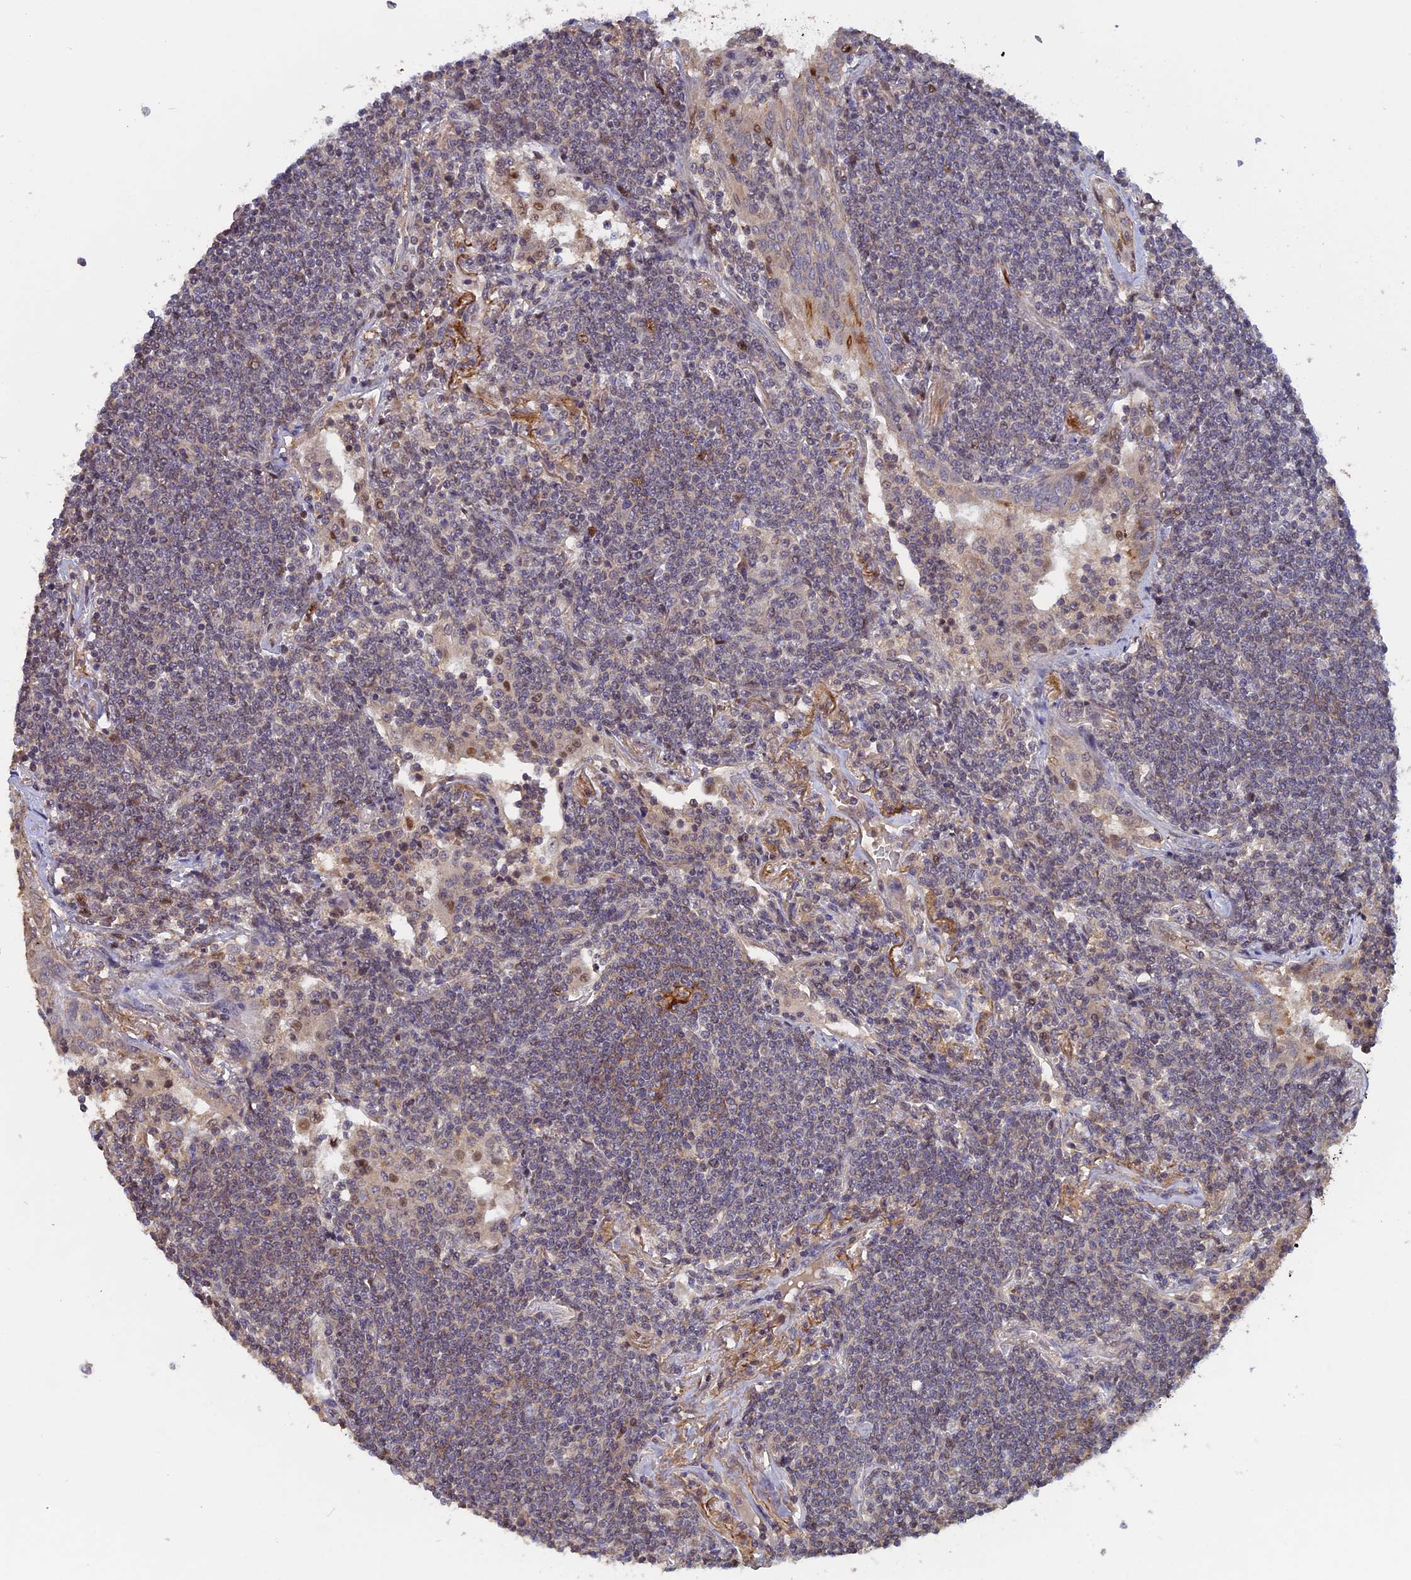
{"staining": {"intensity": "negative", "quantity": "none", "location": "none"}, "tissue": "lymphoma", "cell_type": "Tumor cells", "image_type": "cancer", "snomed": [{"axis": "morphology", "description": "Malignant lymphoma, non-Hodgkin's type, Low grade"}, {"axis": "topography", "description": "Lung"}], "caption": "The image reveals no significant staining in tumor cells of malignant lymphoma, non-Hodgkin's type (low-grade).", "gene": "FAM98C", "patient": {"sex": "female", "age": 71}}